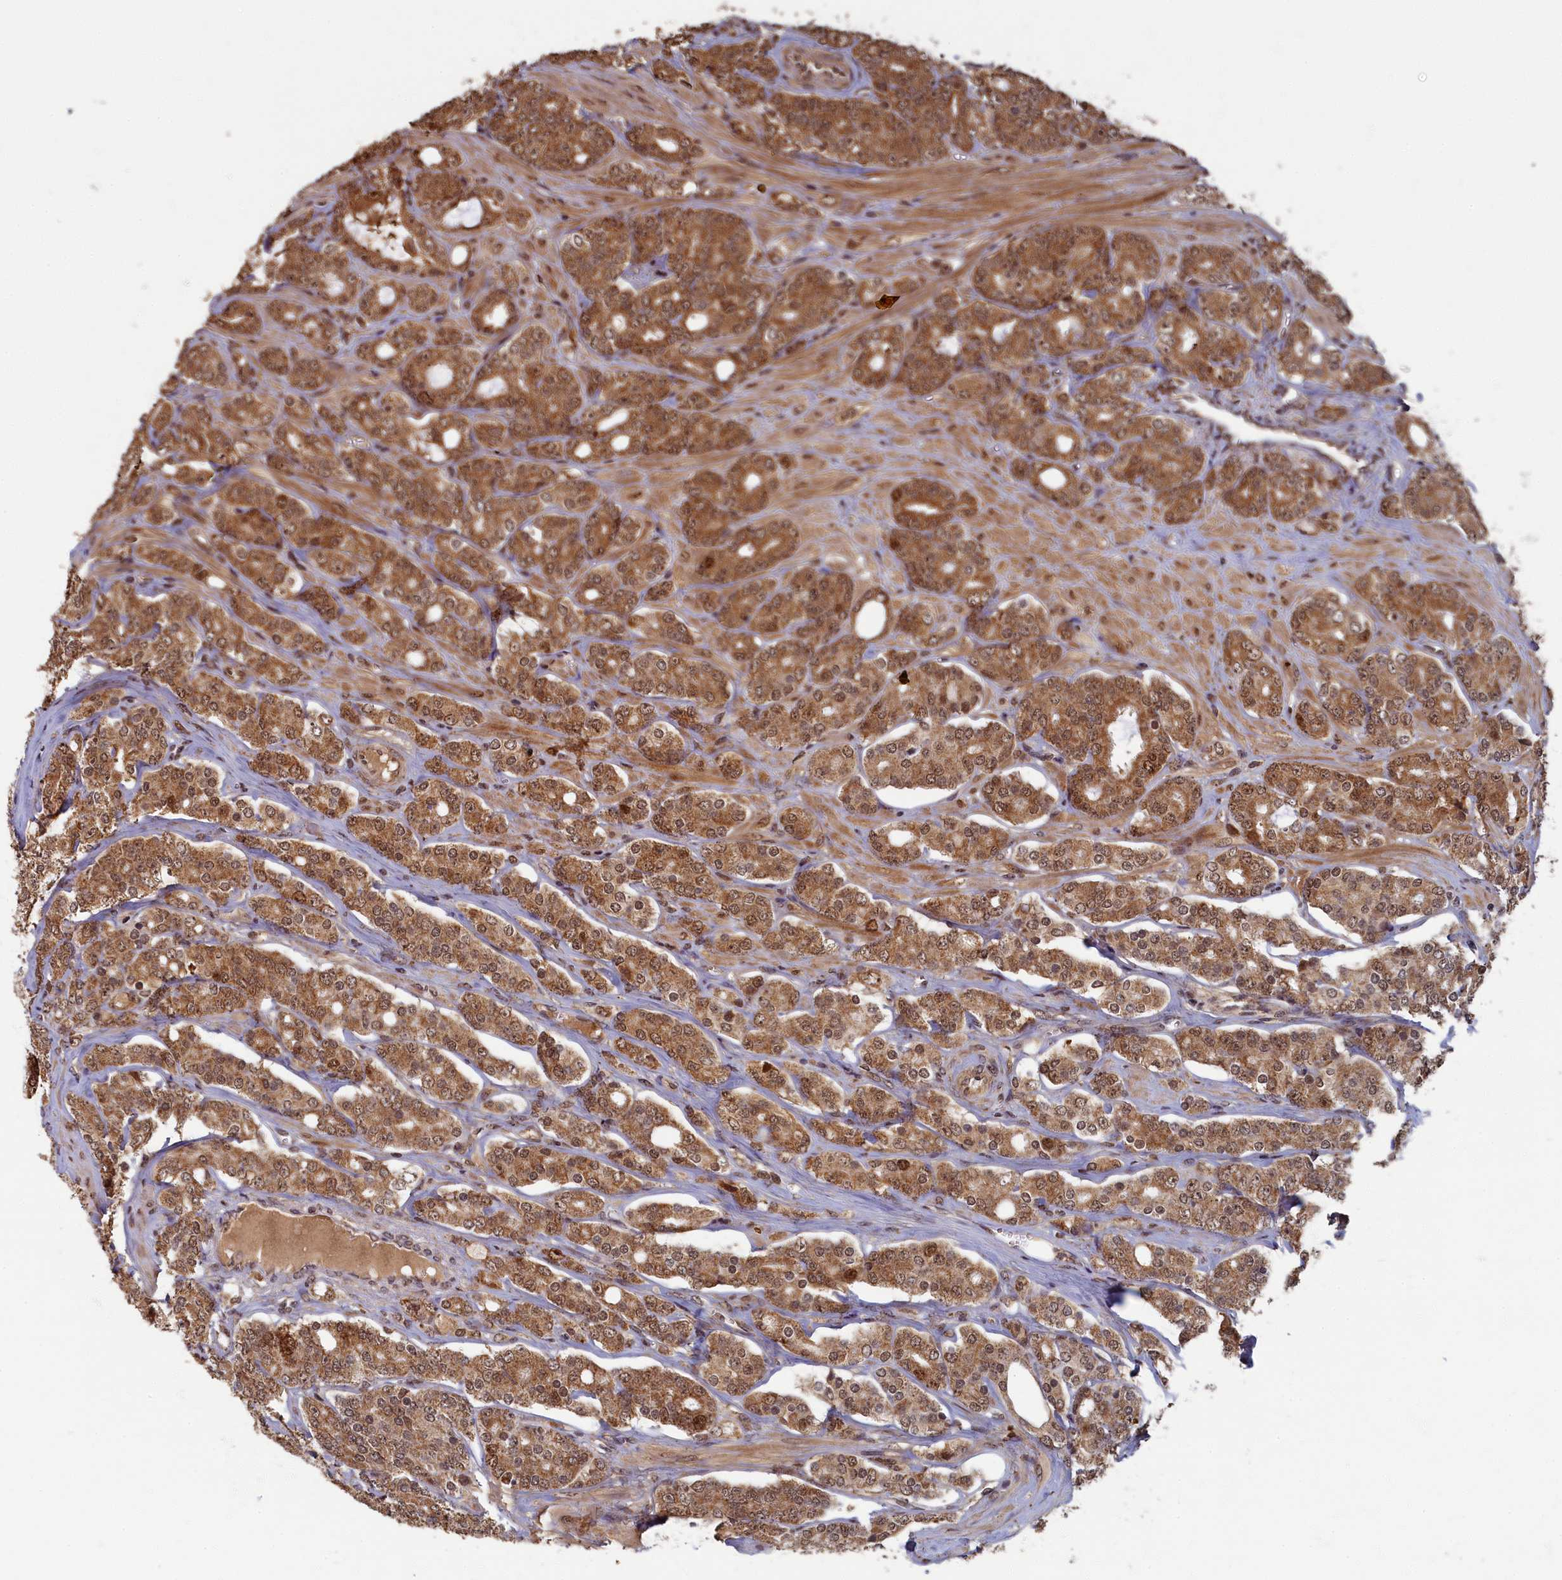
{"staining": {"intensity": "strong", "quantity": ">75%", "location": "cytoplasmic/membranous,nuclear"}, "tissue": "prostate cancer", "cell_type": "Tumor cells", "image_type": "cancer", "snomed": [{"axis": "morphology", "description": "Adenocarcinoma, High grade"}, {"axis": "topography", "description": "Prostate"}], "caption": "Prostate high-grade adenocarcinoma stained with IHC reveals strong cytoplasmic/membranous and nuclear positivity in approximately >75% of tumor cells.", "gene": "BRCA1", "patient": {"sex": "male", "age": 62}}